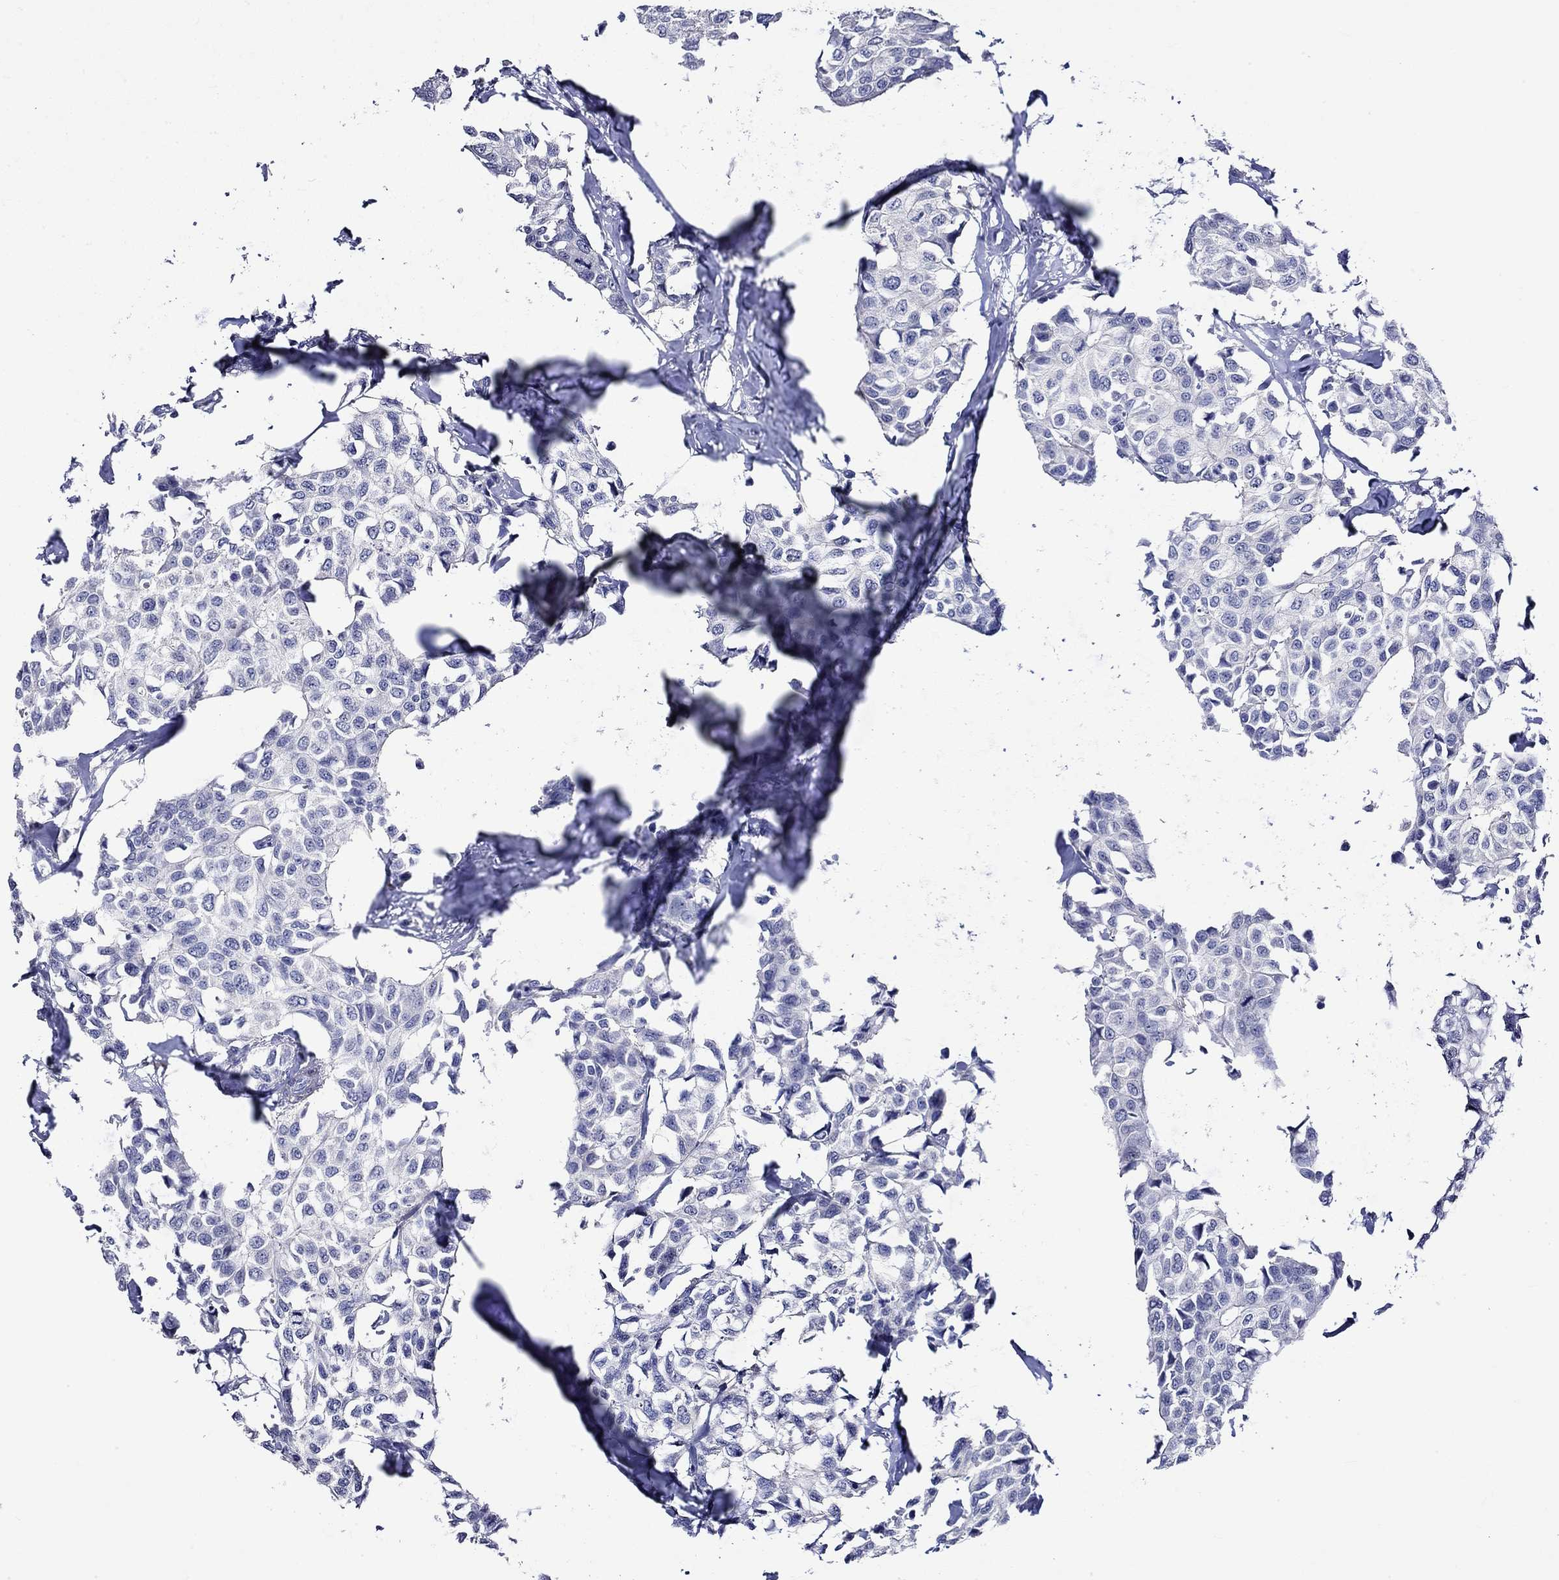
{"staining": {"intensity": "negative", "quantity": "none", "location": "none"}, "tissue": "breast cancer", "cell_type": "Tumor cells", "image_type": "cancer", "snomed": [{"axis": "morphology", "description": "Duct carcinoma"}, {"axis": "topography", "description": "Breast"}], "caption": "Immunohistochemistry of human breast cancer (infiltrating ductal carcinoma) demonstrates no expression in tumor cells.", "gene": "CRYAB", "patient": {"sex": "female", "age": 80}}